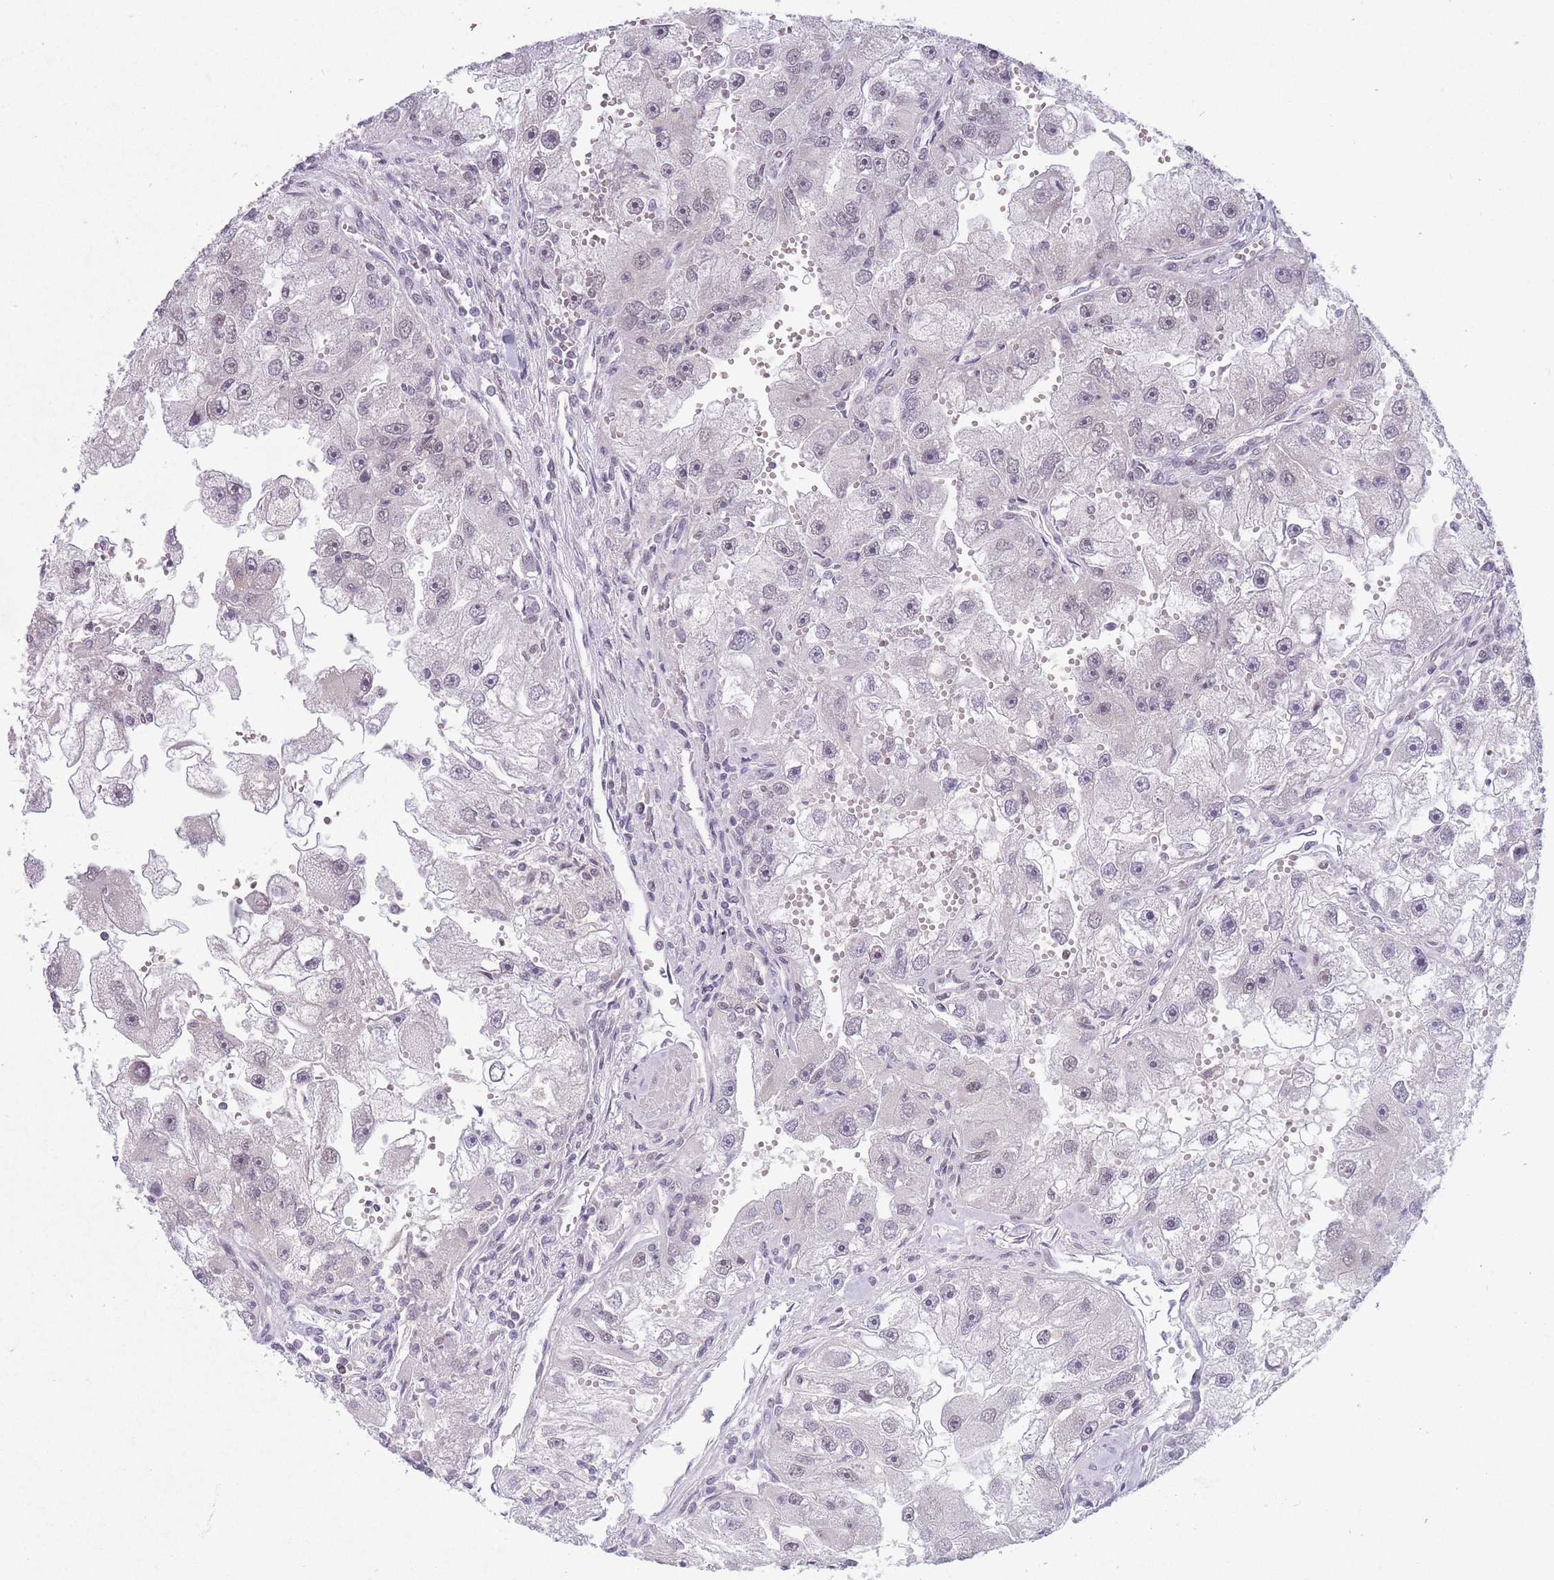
{"staining": {"intensity": "negative", "quantity": "none", "location": "none"}, "tissue": "renal cancer", "cell_type": "Tumor cells", "image_type": "cancer", "snomed": [{"axis": "morphology", "description": "Adenocarcinoma, NOS"}, {"axis": "topography", "description": "Kidney"}], "caption": "Image shows no protein positivity in tumor cells of adenocarcinoma (renal) tissue.", "gene": "ARID3B", "patient": {"sex": "male", "age": 63}}